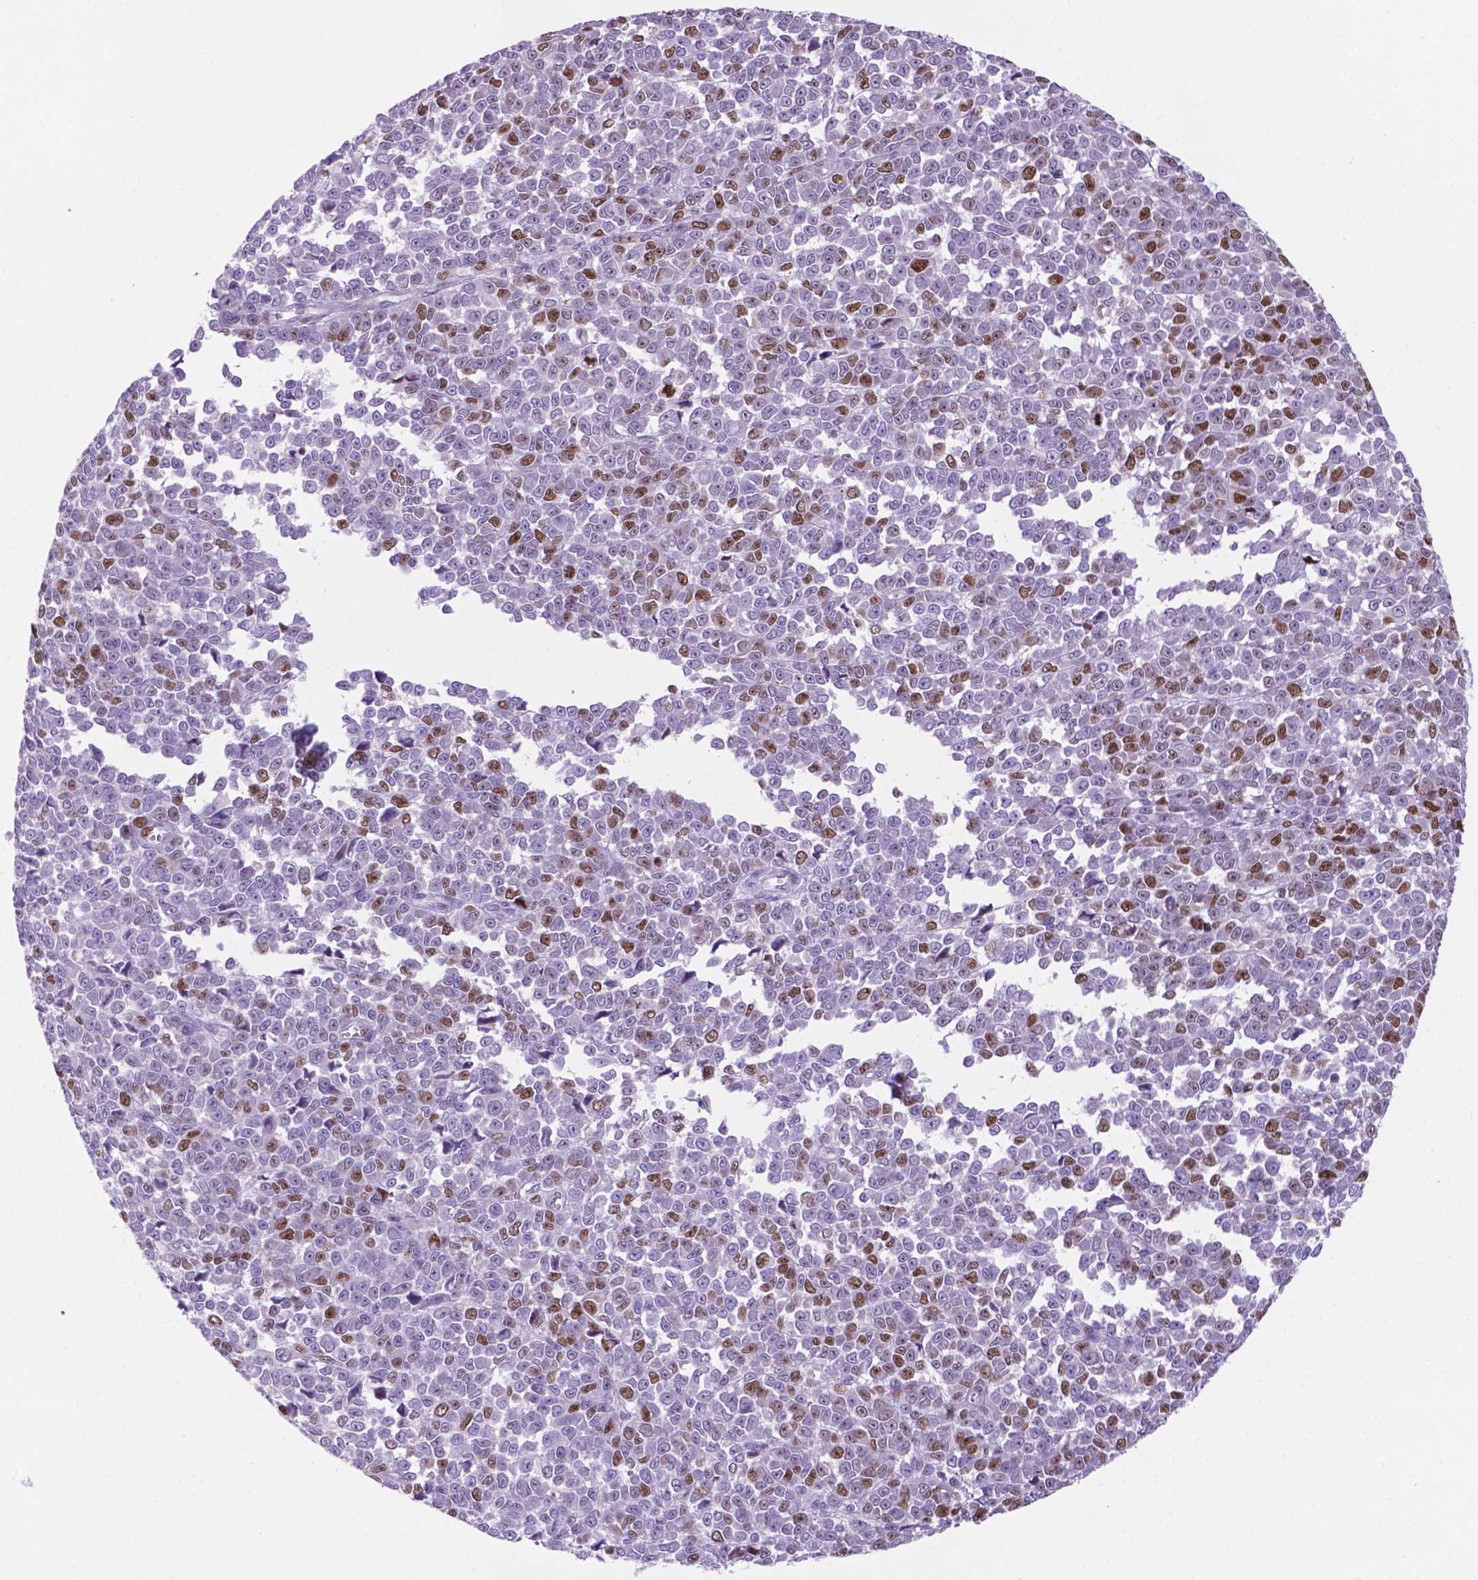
{"staining": {"intensity": "moderate", "quantity": "<25%", "location": "nuclear"}, "tissue": "melanoma", "cell_type": "Tumor cells", "image_type": "cancer", "snomed": [{"axis": "morphology", "description": "Malignant melanoma, NOS"}, {"axis": "topography", "description": "Skin"}], "caption": "An image showing moderate nuclear positivity in approximately <25% of tumor cells in malignant melanoma, as visualized by brown immunohistochemical staining.", "gene": "NCAPH2", "patient": {"sex": "female", "age": 95}}